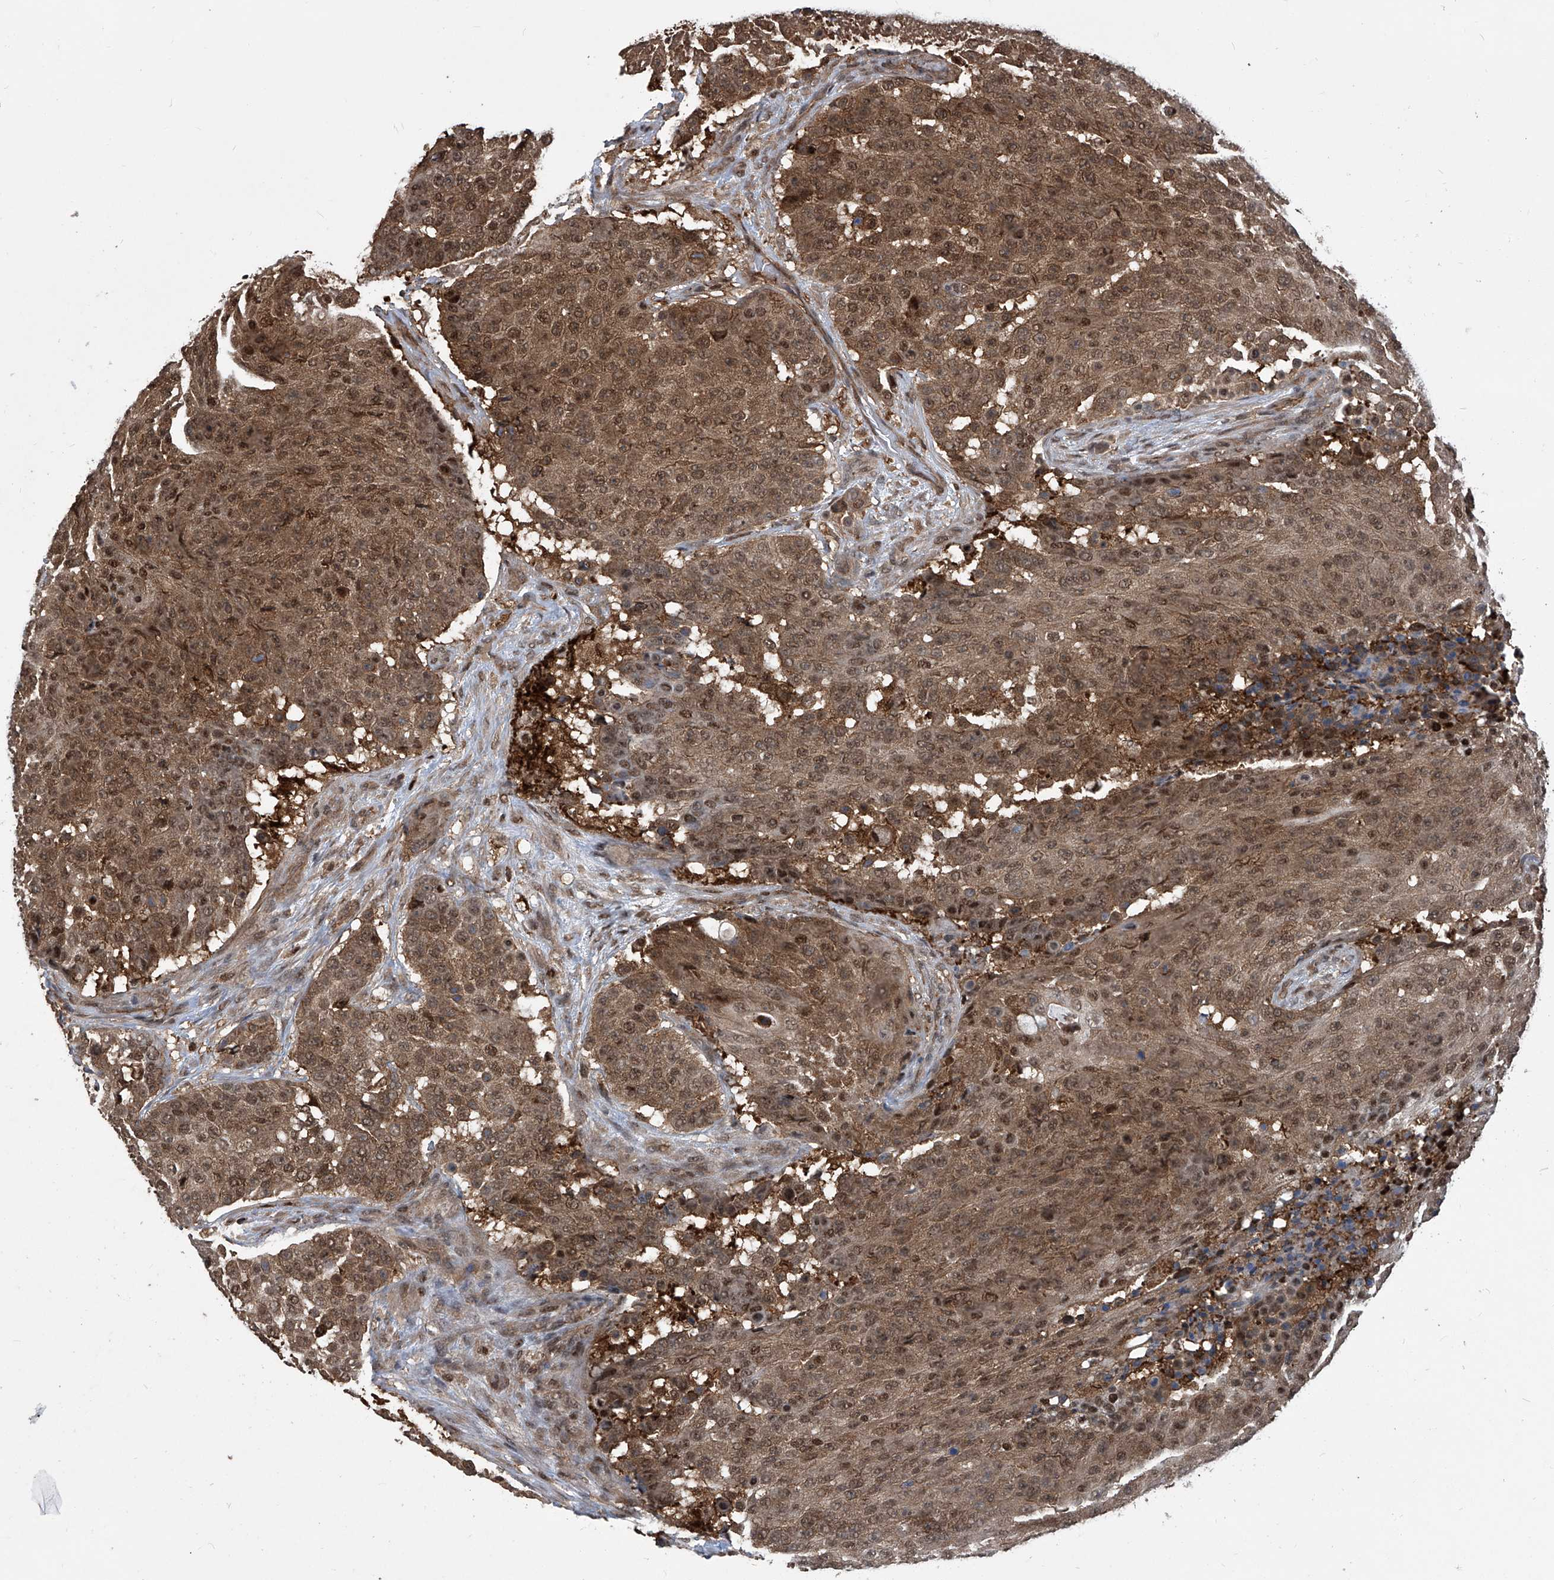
{"staining": {"intensity": "moderate", "quantity": ">75%", "location": "cytoplasmic/membranous,nuclear"}, "tissue": "urothelial cancer", "cell_type": "Tumor cells", "image_type": "cancer", "snomed": [{"axis": "morphology", "description": "Urothelial carcinoma, High grade"}, {"axis": "topography", "description": "Urinary bladder"}], "caption": "Immunohistochemical staining of human urothelial cancer shows medium levels of moderate cytoplasmic/membranous and nuclear protein expression in about >75% of tumor cells.", "gene": "PSMB1", "patient": {"sex": "female", "age": 63}}